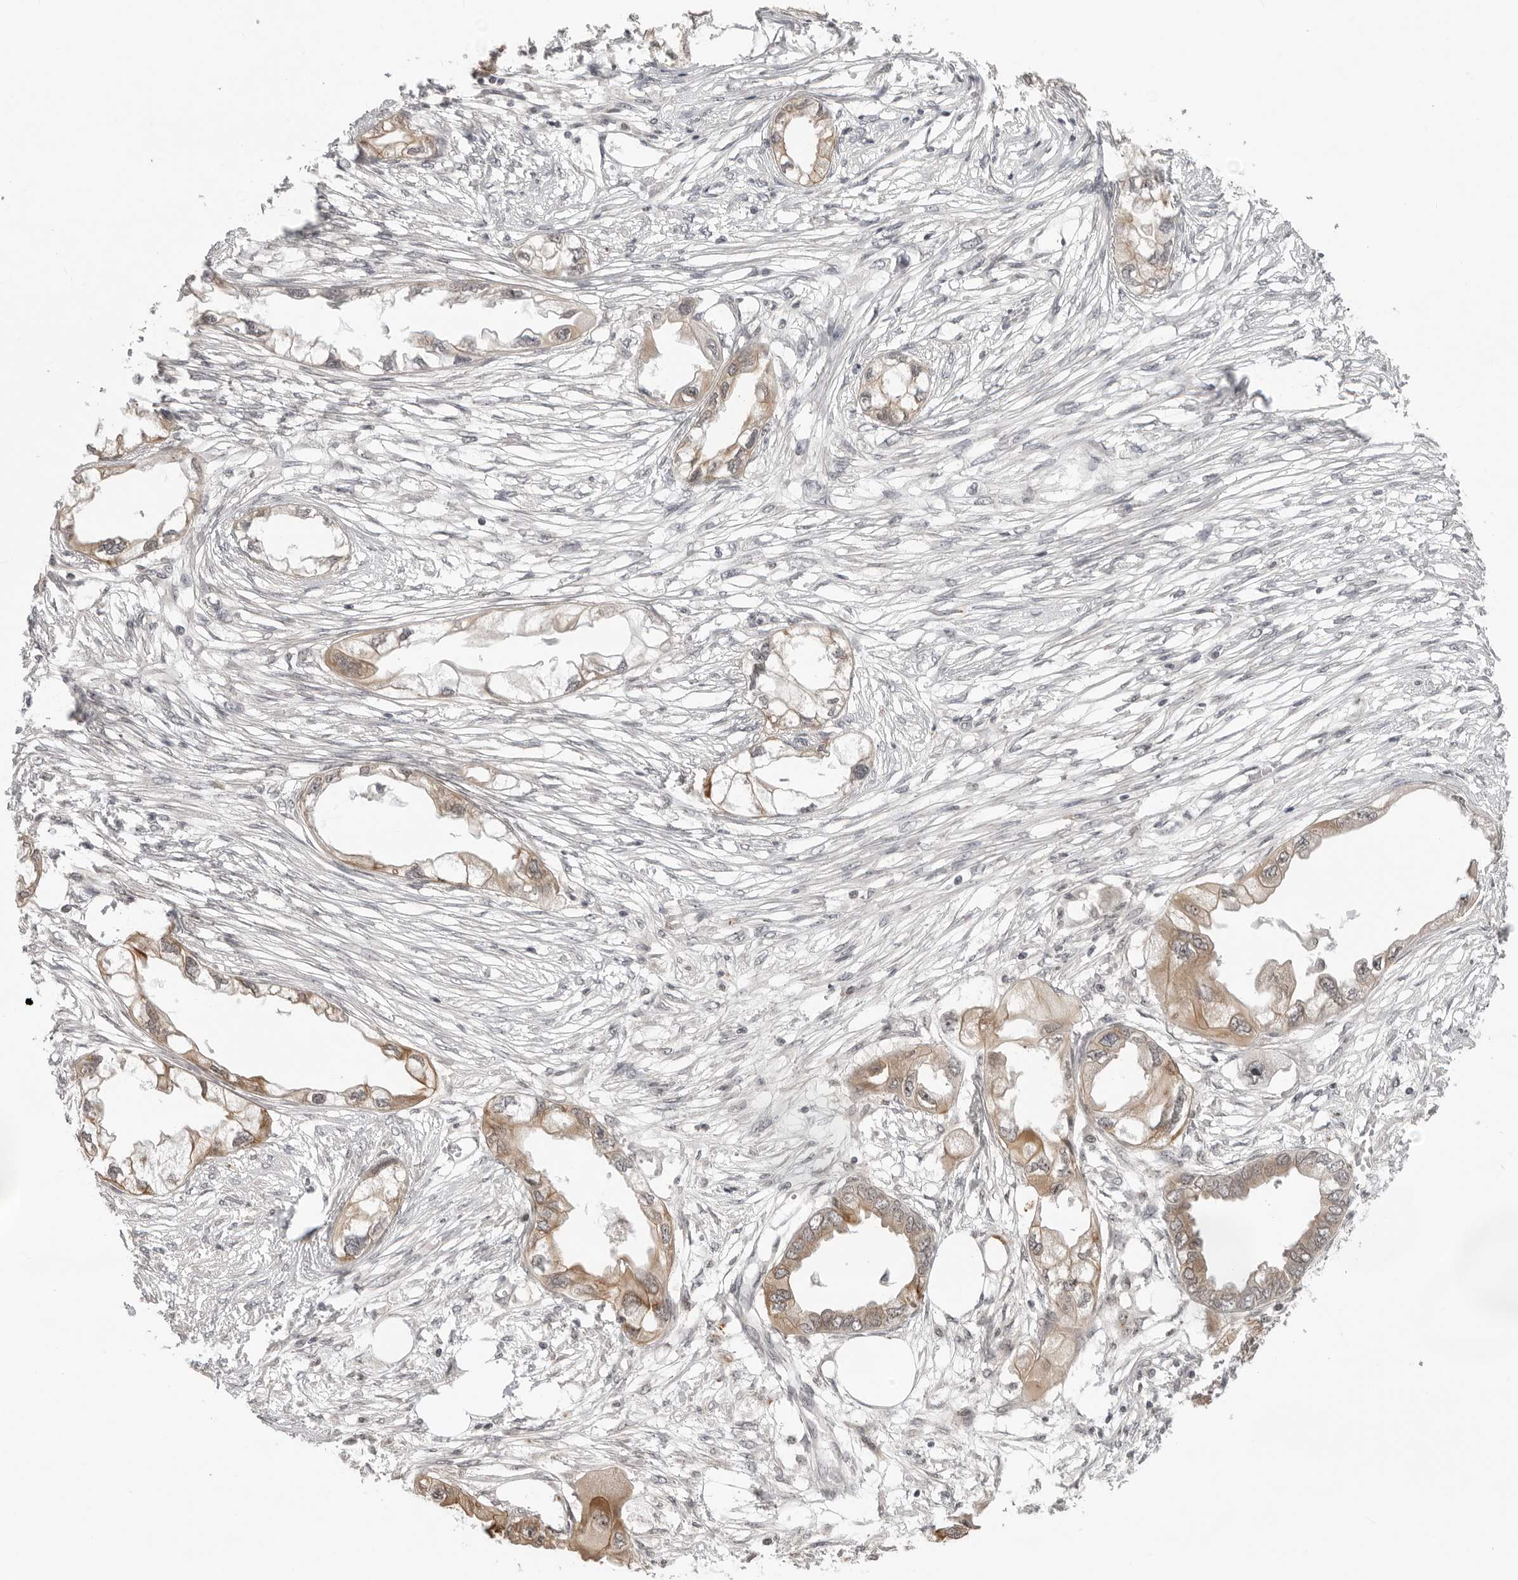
{"staining": {"intensity": "moderate", "quantity": "25%-75%", "location": "cytoplasmic/membranous"}, "tissue": "endometrial cancer", "cell_type": "Tumor cells", "image_type": "cancer", "snomed": [{"axis": "morphology", "description": "Adenocarcinoma, NOS"}, {"axis": "morphology", "description": "Adenocarcinoma, metastatic, NOS"}, {"axis": "topography", "description": "Adipose tissue"}, {"axis": "topography", "description": "Endometrium"}], "caption": "Endometrial cancer tissue exhibits moderate cytoplasmic/membranous positivity in approximately 25%-75% of tumor cells", "gene": "EXOSC10", "patient": {"sex": "female", "age": 67}}